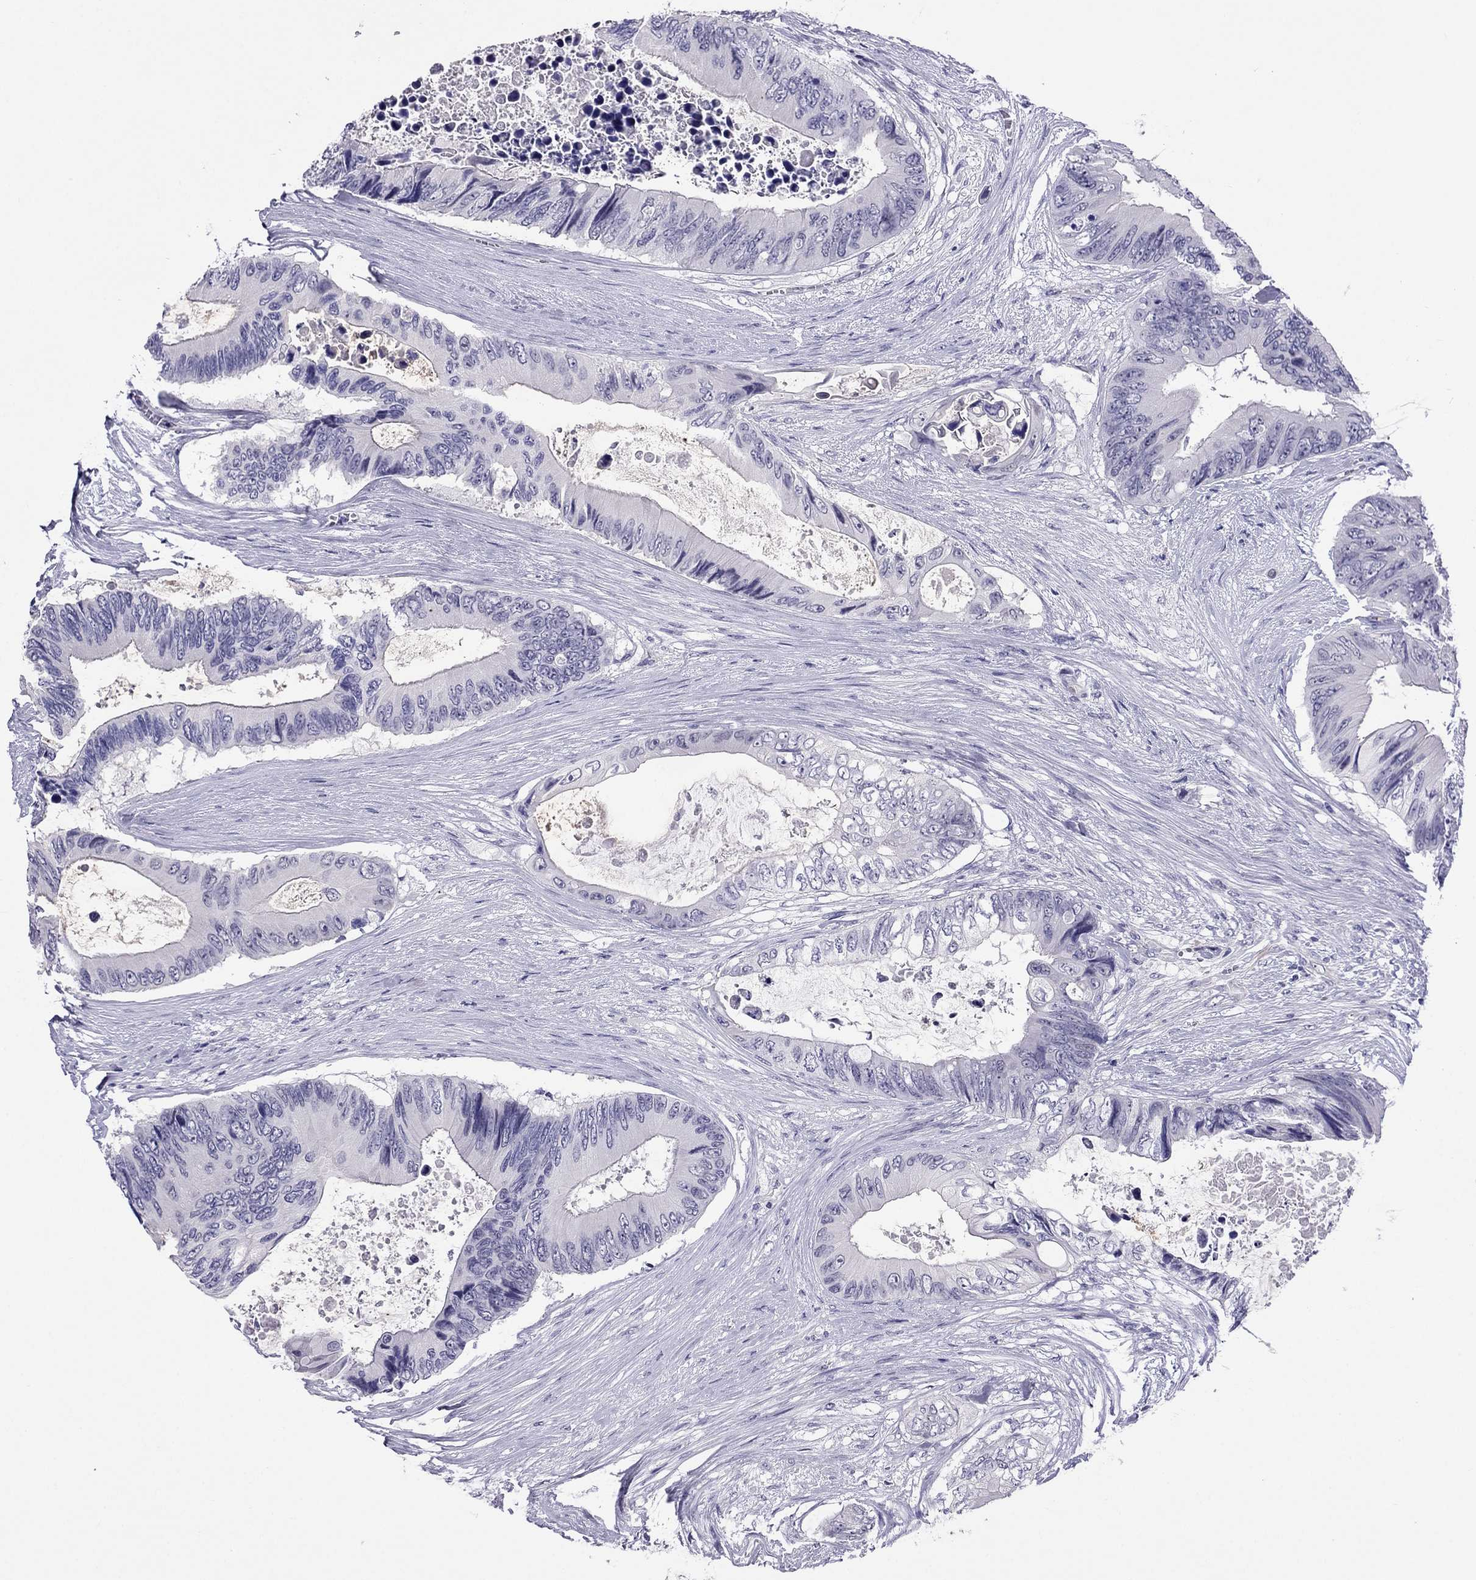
{"staining": {"intensity": "negative", "quantity": "none", "location": "none"}, "tissue": "colorectal cancer", "cell_type": "Tumor cells", "image_type": "cancer", "snomed": [{"axis": "morphology", "description": "Adenocarcinoma, NOS"}, {"axis": "topography", "description": "Rectum"}], "caption": "High power microscopy micrograph of an immunohistochemistry (IHC) photomicrograph of colorectal adenocarcinoma, revealing no significant positivity in tumor cells.", "gene": "CROCC2", "patient": {"sex": "male", "age": 63}}